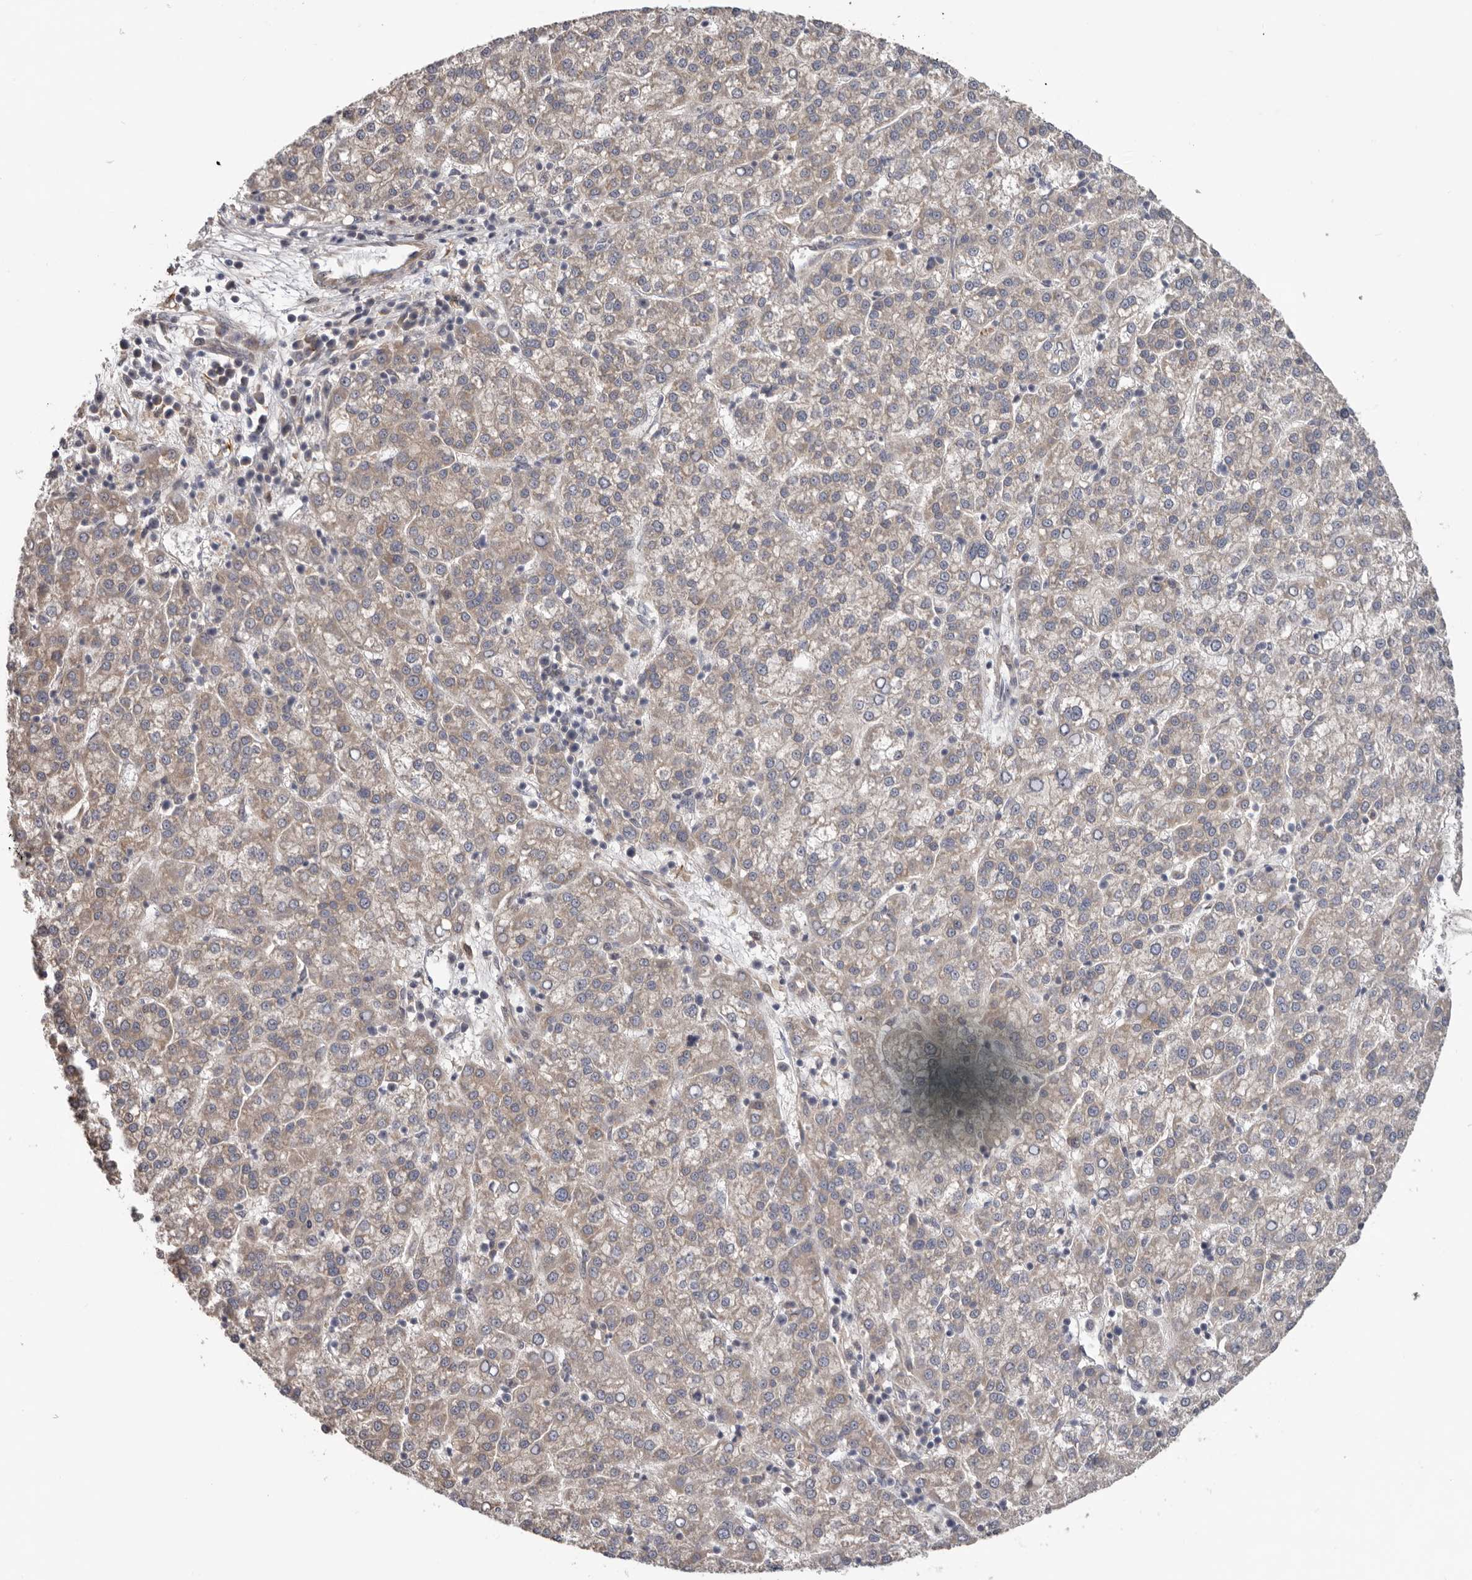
{"staining": {"intensity": "weak", "quantity": "<25%", "location": "cytoplasmic/membranous"}, "tissue": "liver cancer", "cell_type": "Tumor cells", "image_type": "cancer", "snomed": [{"axis": "morphology", "description": "Carcinoma, Hepatocellular, NOS"}, {"axis": "topography", "description": "Liver"}], "caption": "This micrograph is of liver cancer stained with immunohistochemistry to label a protein in brown with the nuclei are counter-stained blue. There is no expression in tumor cells.", "gene": "HINT3", "patient": {"sex": "female", "age": 58}}